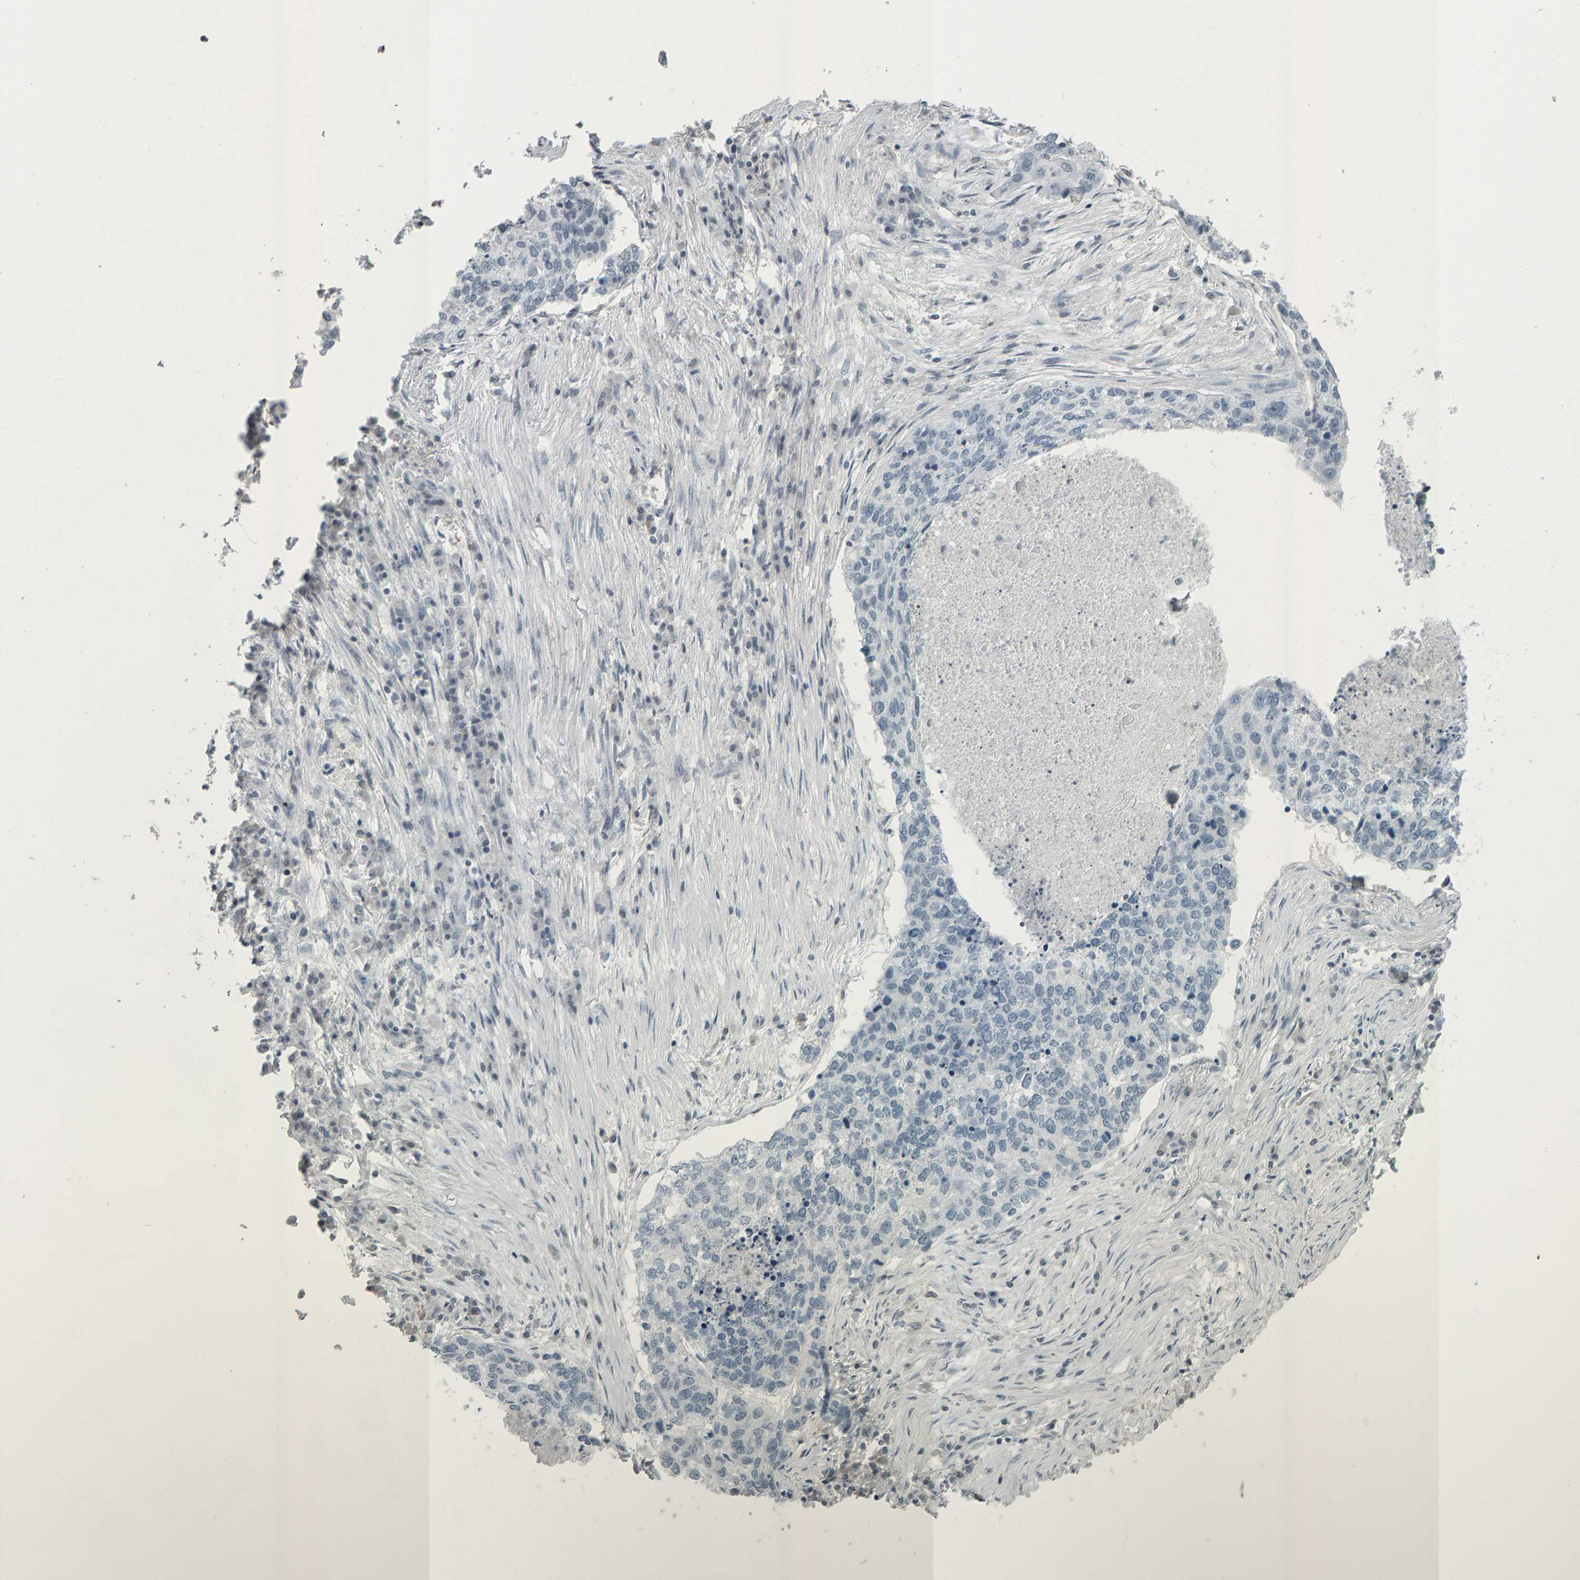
{"staining": {"intensity": "negative", "quantity": "none", "location": "none"}, "tissue": "lung cancer", "cell_type": "Tumor cells", "image_type": "cancer", "snomed": [{"axis": "morphology", "description": "Squamous cell carcinoma, NOS"}, {"axis": "topography", "description": "Lung"}], "caption": "Squamous cell carcinoma (lung) was stained to show a protein in brown. There is no significant expression in tumor cells. (DAB (3,3'-diaminobenzidine) immunohistochemistry, high magnification).", "gene": "PYY", "patient": {"sex": "female", "age": 63}}